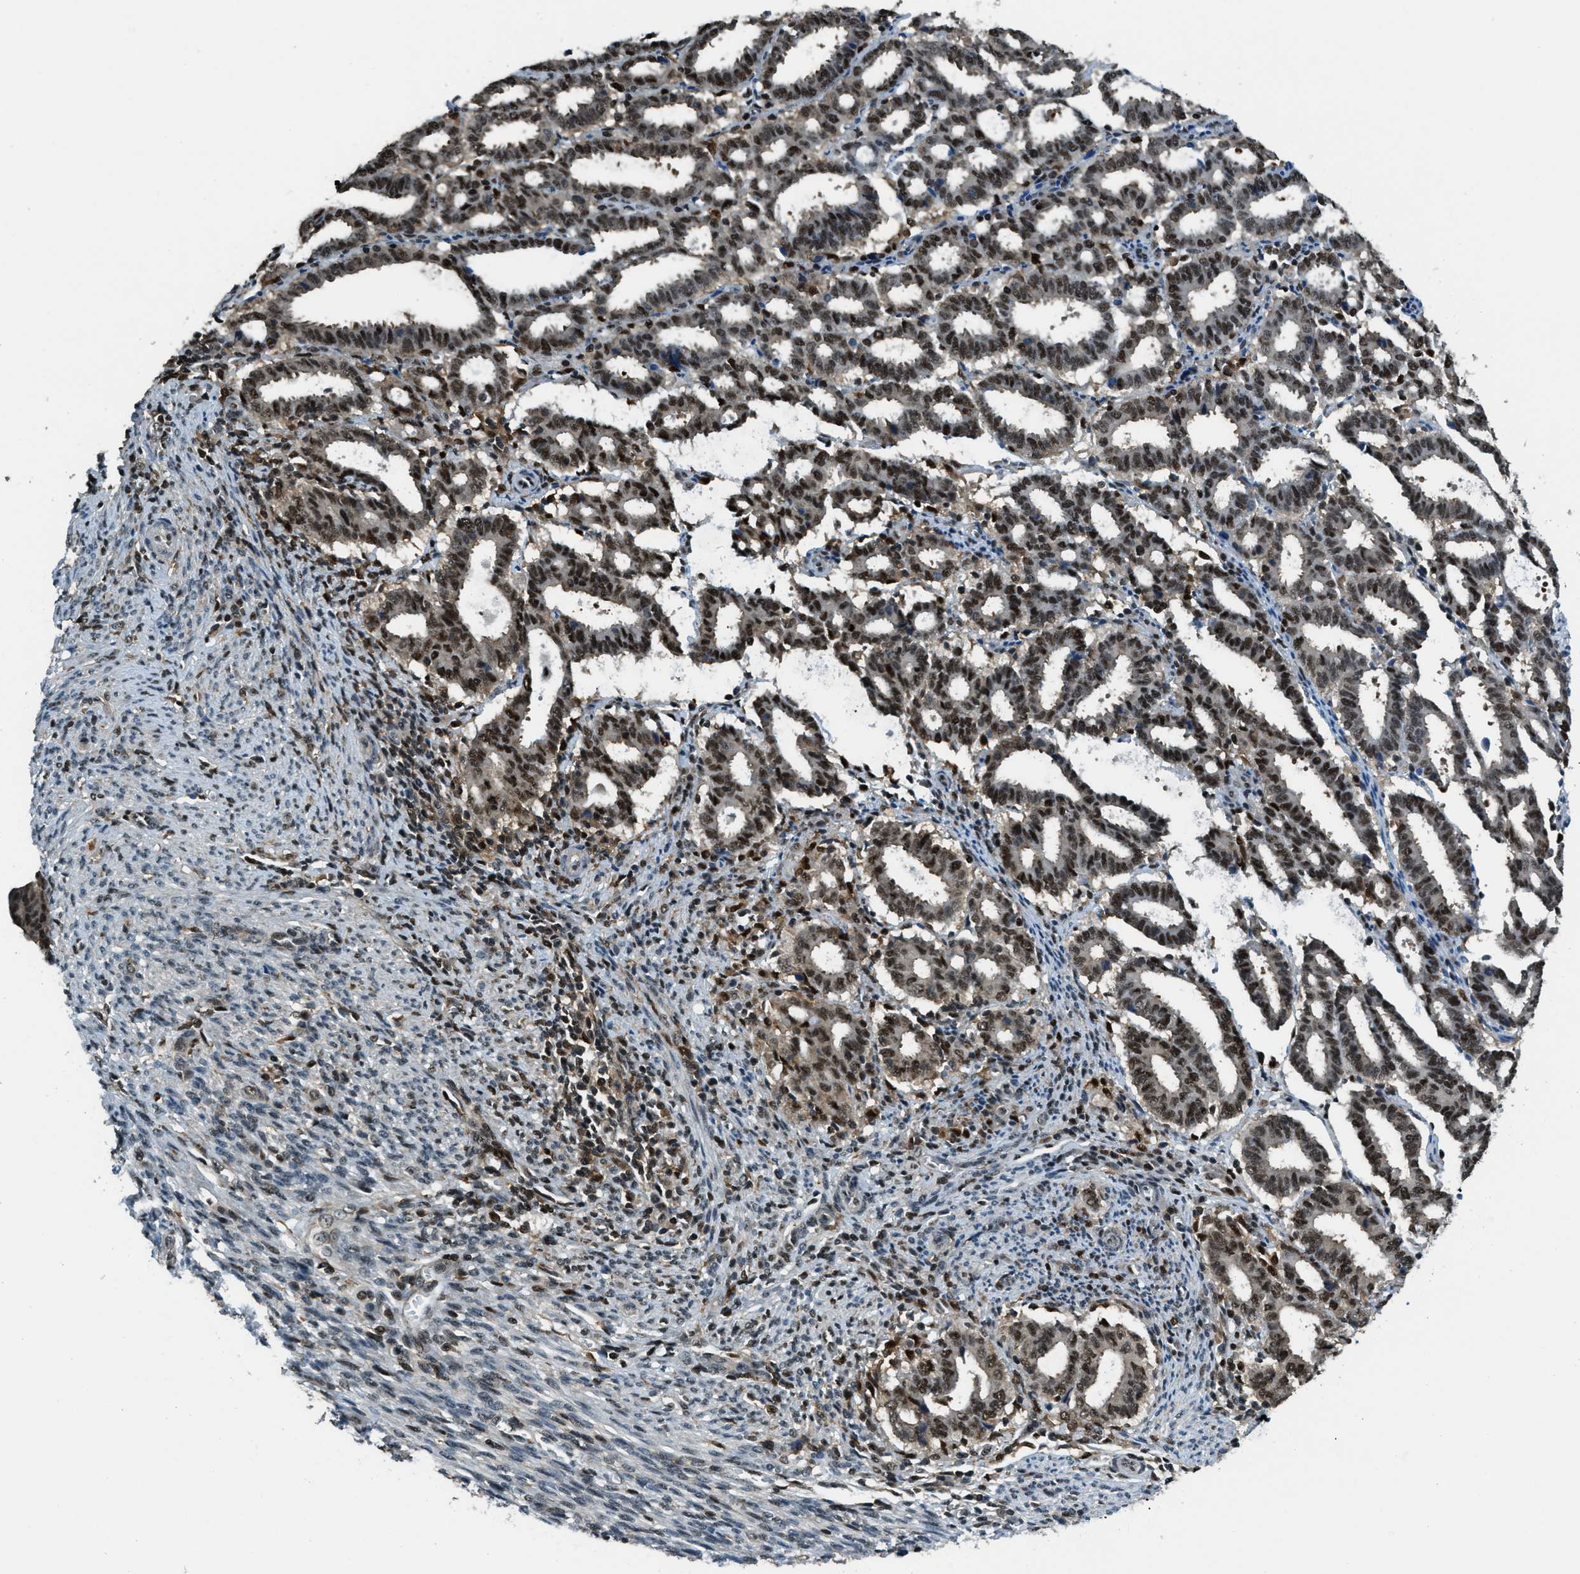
{"staining": {"intensity": "strong", "quantity": ">75%", "location": "nuclear"}, "tissue": "endometrial cancer", "cell_type": "Tumor cells", "image_type": "cancer", "snomed": [{"axis": "morphology", "description": "Adenocarcinoma, NOS"}, {"axis": "topography", "description": "Uterus"}], "caption": "Human endometrial cancer stained with a brown dye demonstrates strong nuclear positive expression in about >75% of tumor cells.", "gene": "OGFR", "patient": {"sex": "female", "age": 83}}